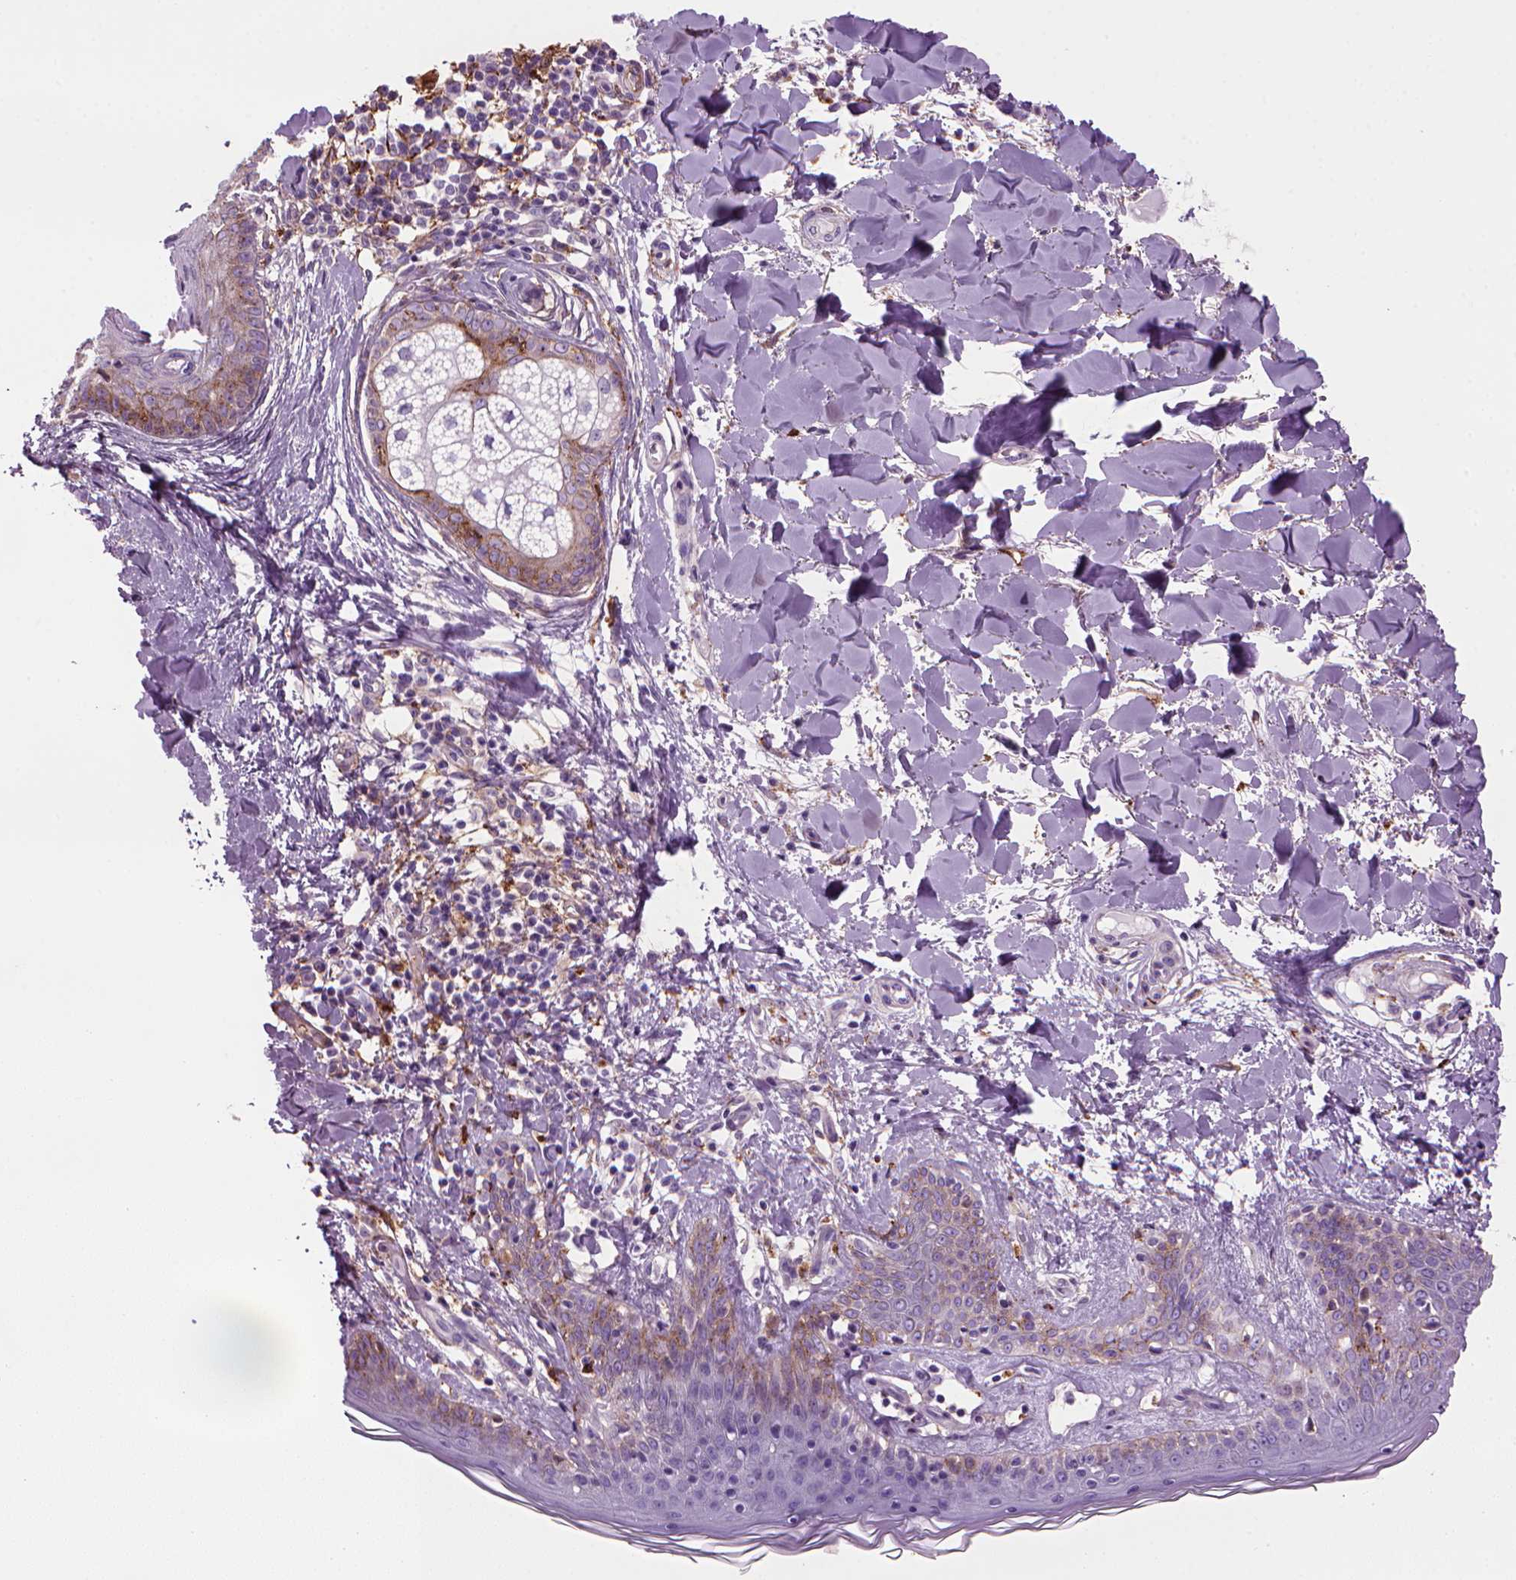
{"staining": {"intensity": "strong", "quantity": "25%-75%", "location": "cytoplasmic/membranous"}, "tissue": "skin", "cell_type": "Fibroblasts", "image_type": "normal", "snomed": [{"axis": "morphology", "description": "Normal tissue, NOS"}, {"axis": "topography", "description": "Skin"}], "caption": "Protein analysis of normal skin exhibits strong cytoplasmic/membranous positivity in approximately 25%-75% of fibroblasts. Using DAB (brown) and hematoxylin (blue) stains, captured at high magnification using brightfield microscopy.", "gene": "MARCKS", "patient": {"sex": "female", "age": 34}}